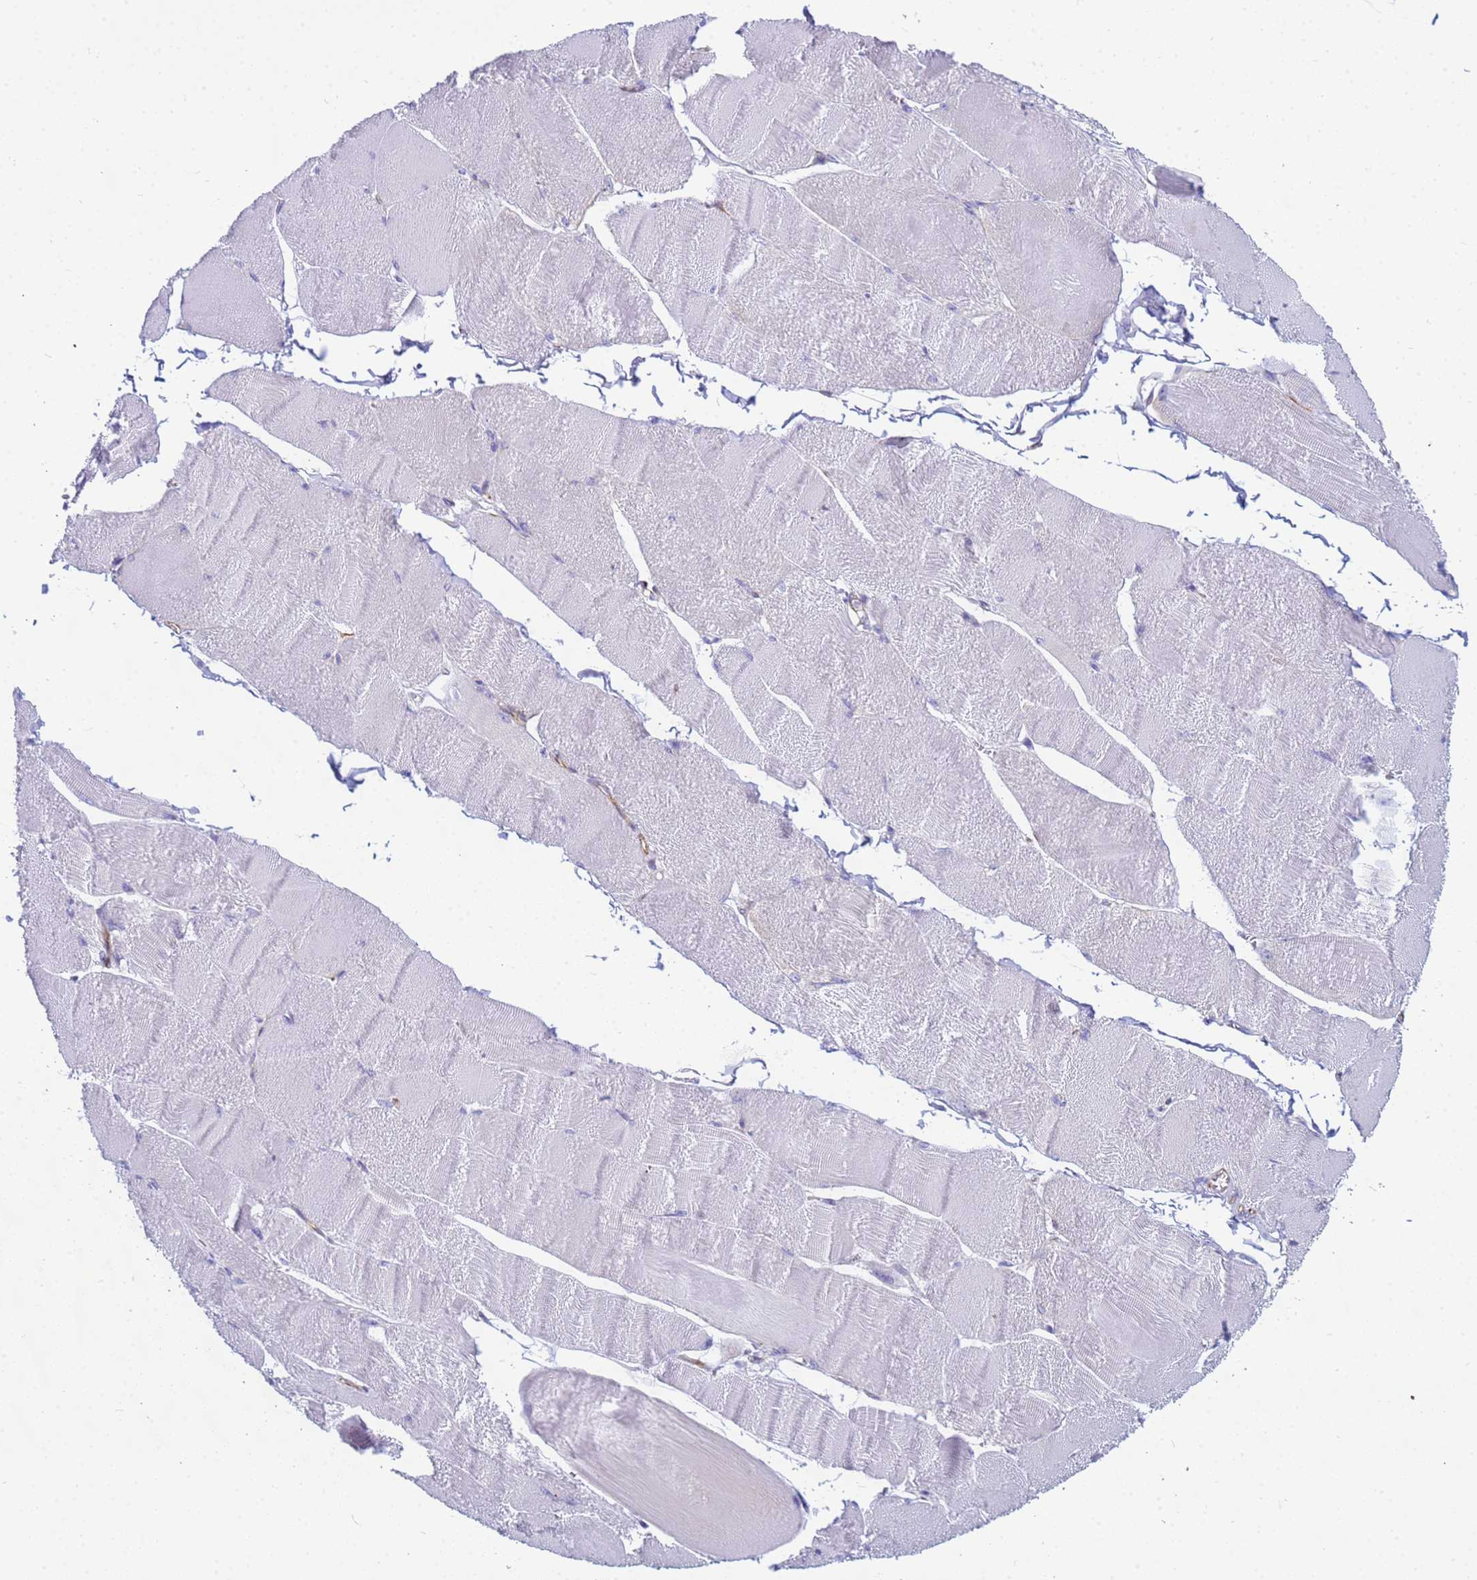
{"staining": {"intensity": "negative", "quantity": "none", "location": "none"}, "tissue": "skeletal muscle", "cell_type": "Myocytes", "image_type": "normal", "snomed": [{"axis": "morphology", "description": "Normal tissue, NOS"}, {"axis": "morphology", "description": "Basal cell carcinoma"}, {"axis": "topography", "description": "Skeletal muscle"}], "caption": "Human skeletal muscle stained for a protein using immunohistochemistry exhibits no staining in myocytes.", "gene": "UBXN2B", "patient": {"sex": "female", "age": 64}}